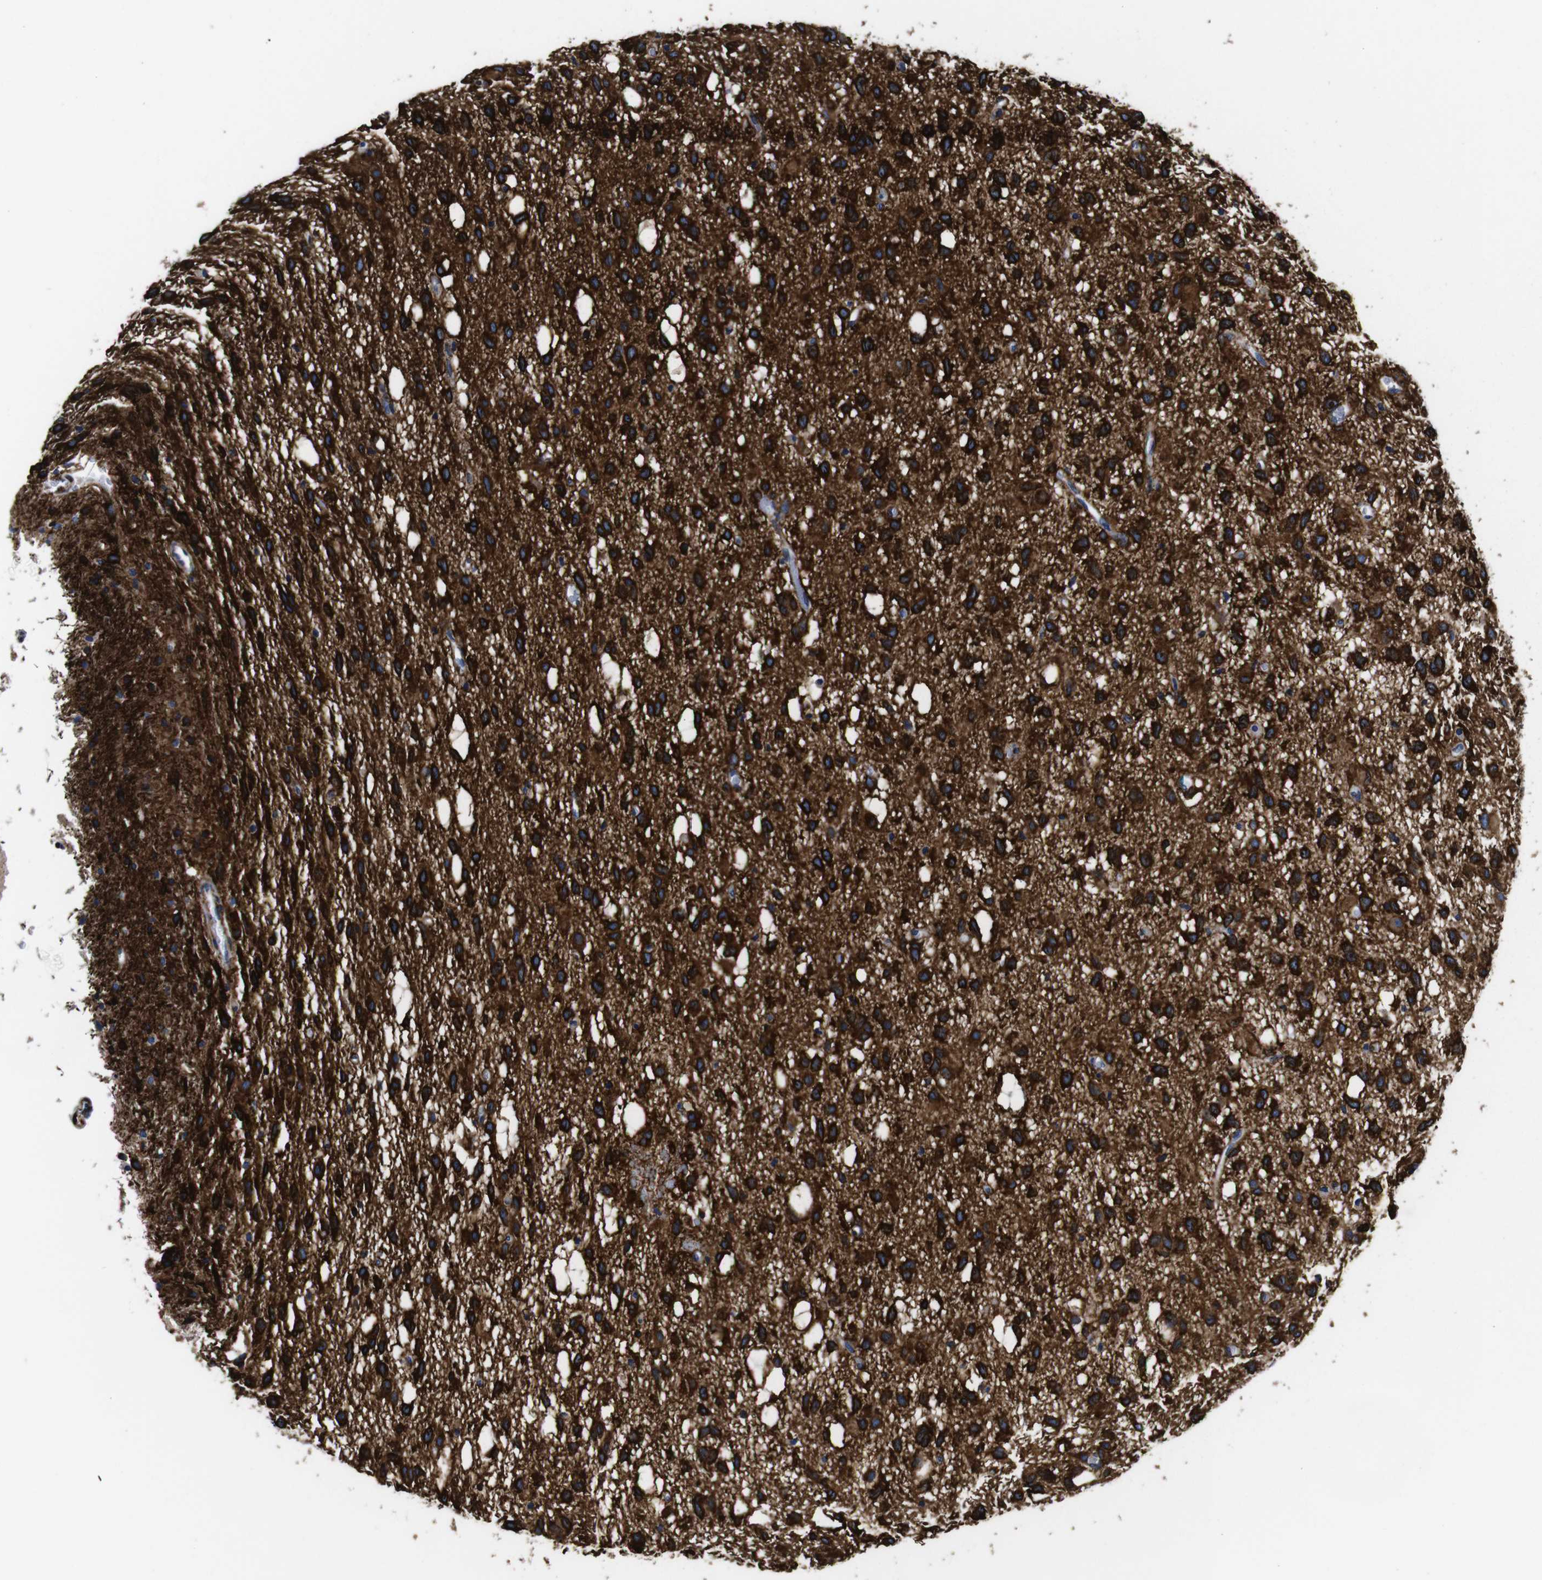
{"staining": {"intensity": "strong", "quantity": ">75%", "location": "cytoplasmic/membranous"}, "tissue": "glioma", "cell_type": "Tumor cells", "image_type": "cancer", "snomed": [{"axis": "morphology", "description": "Glioma, malignant, Low grade"}, {"axis": "topography", "description": "Brain"}], "caption": "Protein analysis of glioma tissue demonstrates strong cytoplasmic/membranous staining in approximately >75% of tumor cells.", "gene": "LRIG1", "patient": {"sex": "male", "age": 77}}